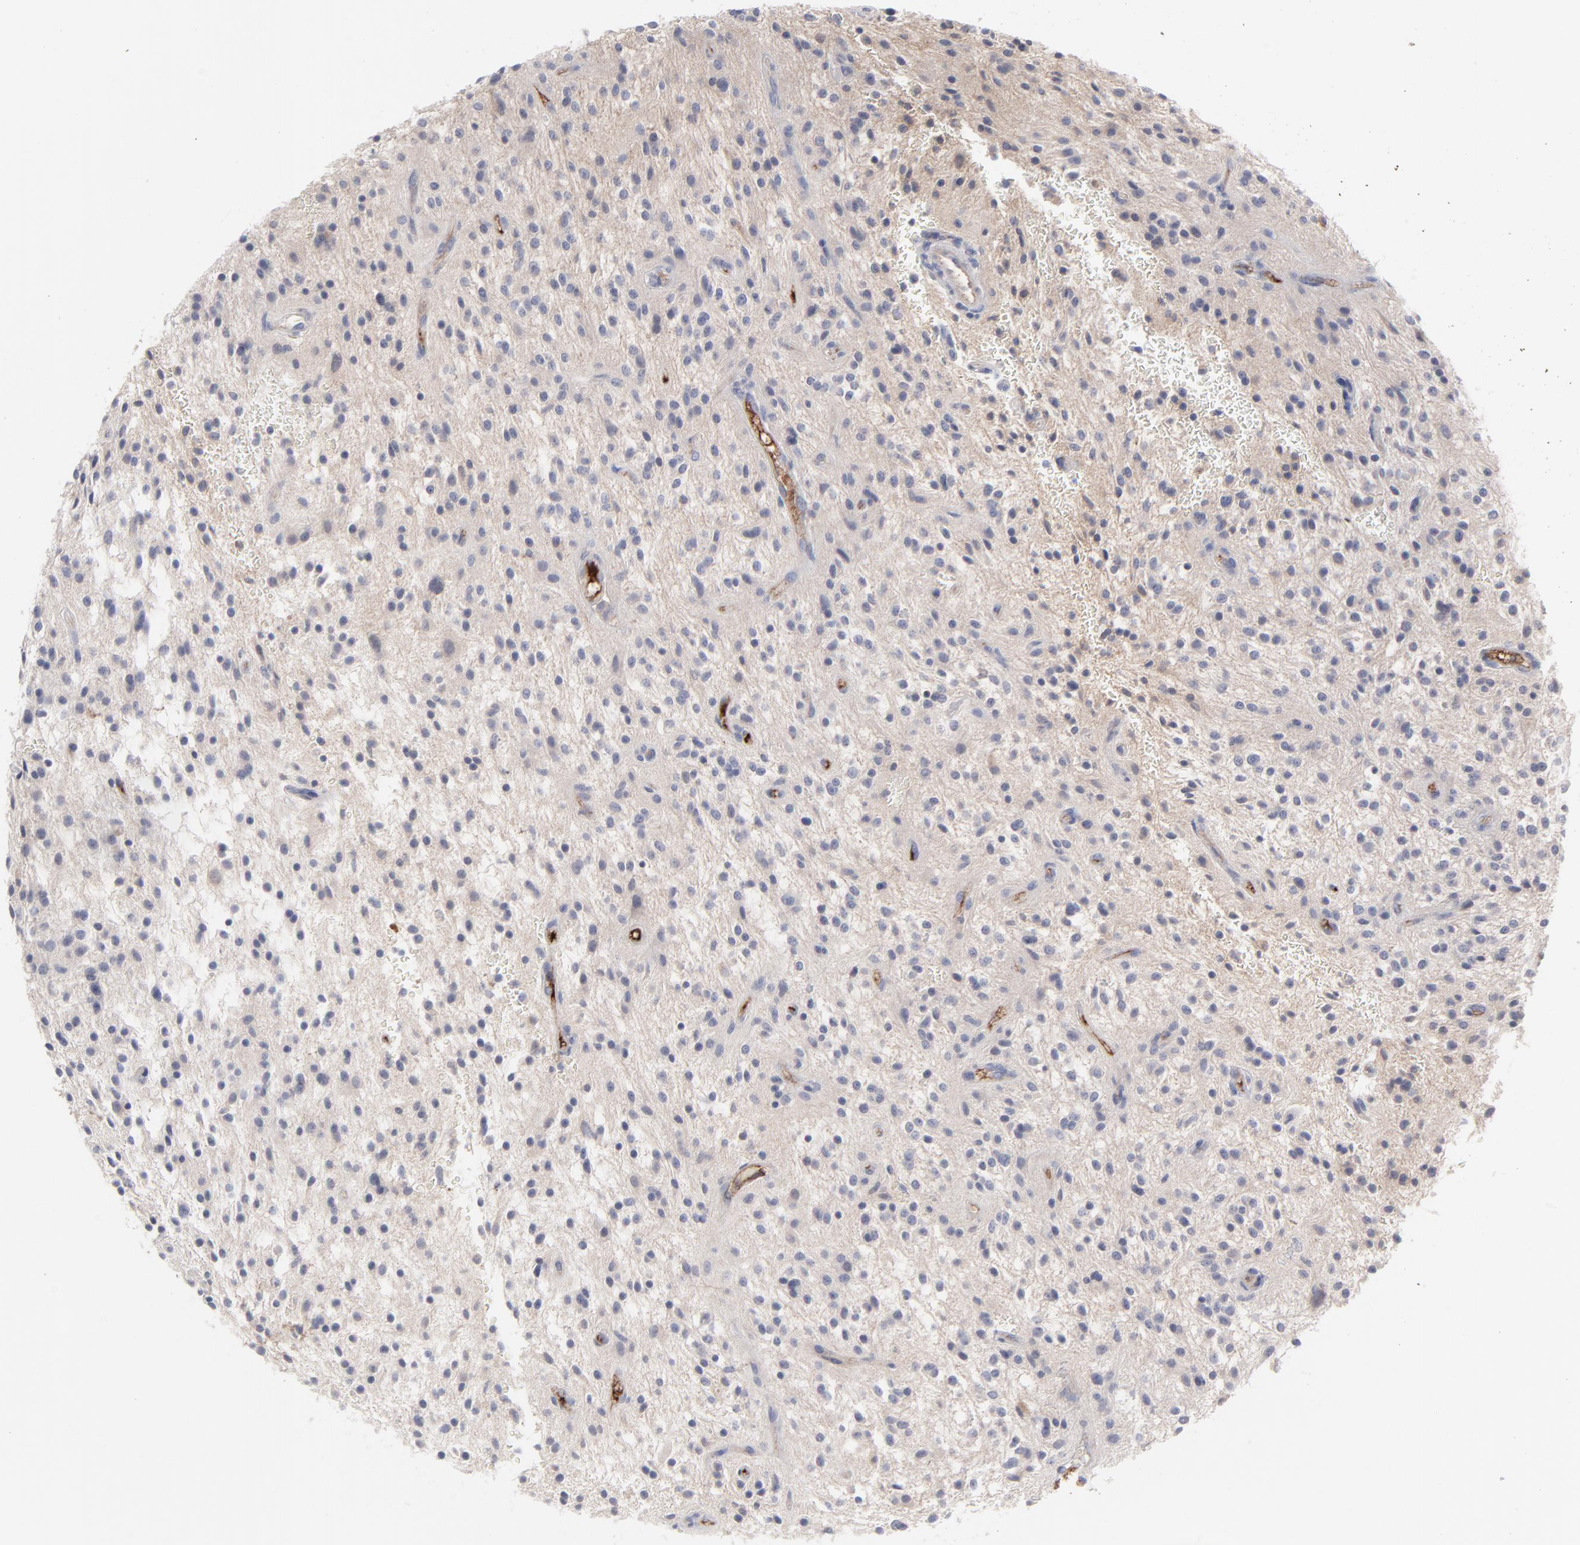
{"staining": {"intensity": "negative", "quantity": "none", "location": "none"}, "tissue": "glioma", "cell_type": "Tumor cells", "image_type": "cancer", "snomed": [{"axis": "morphology", "description": "Glioma, malignant, NOS"}, {"axis": "topography", "description": "Cerebellum"}], "caption": "IHC of malignant glioma reveals no positivity in tumor cells.", "gene": "CCR3", "patient": {"sex": "female", "age": 10}}